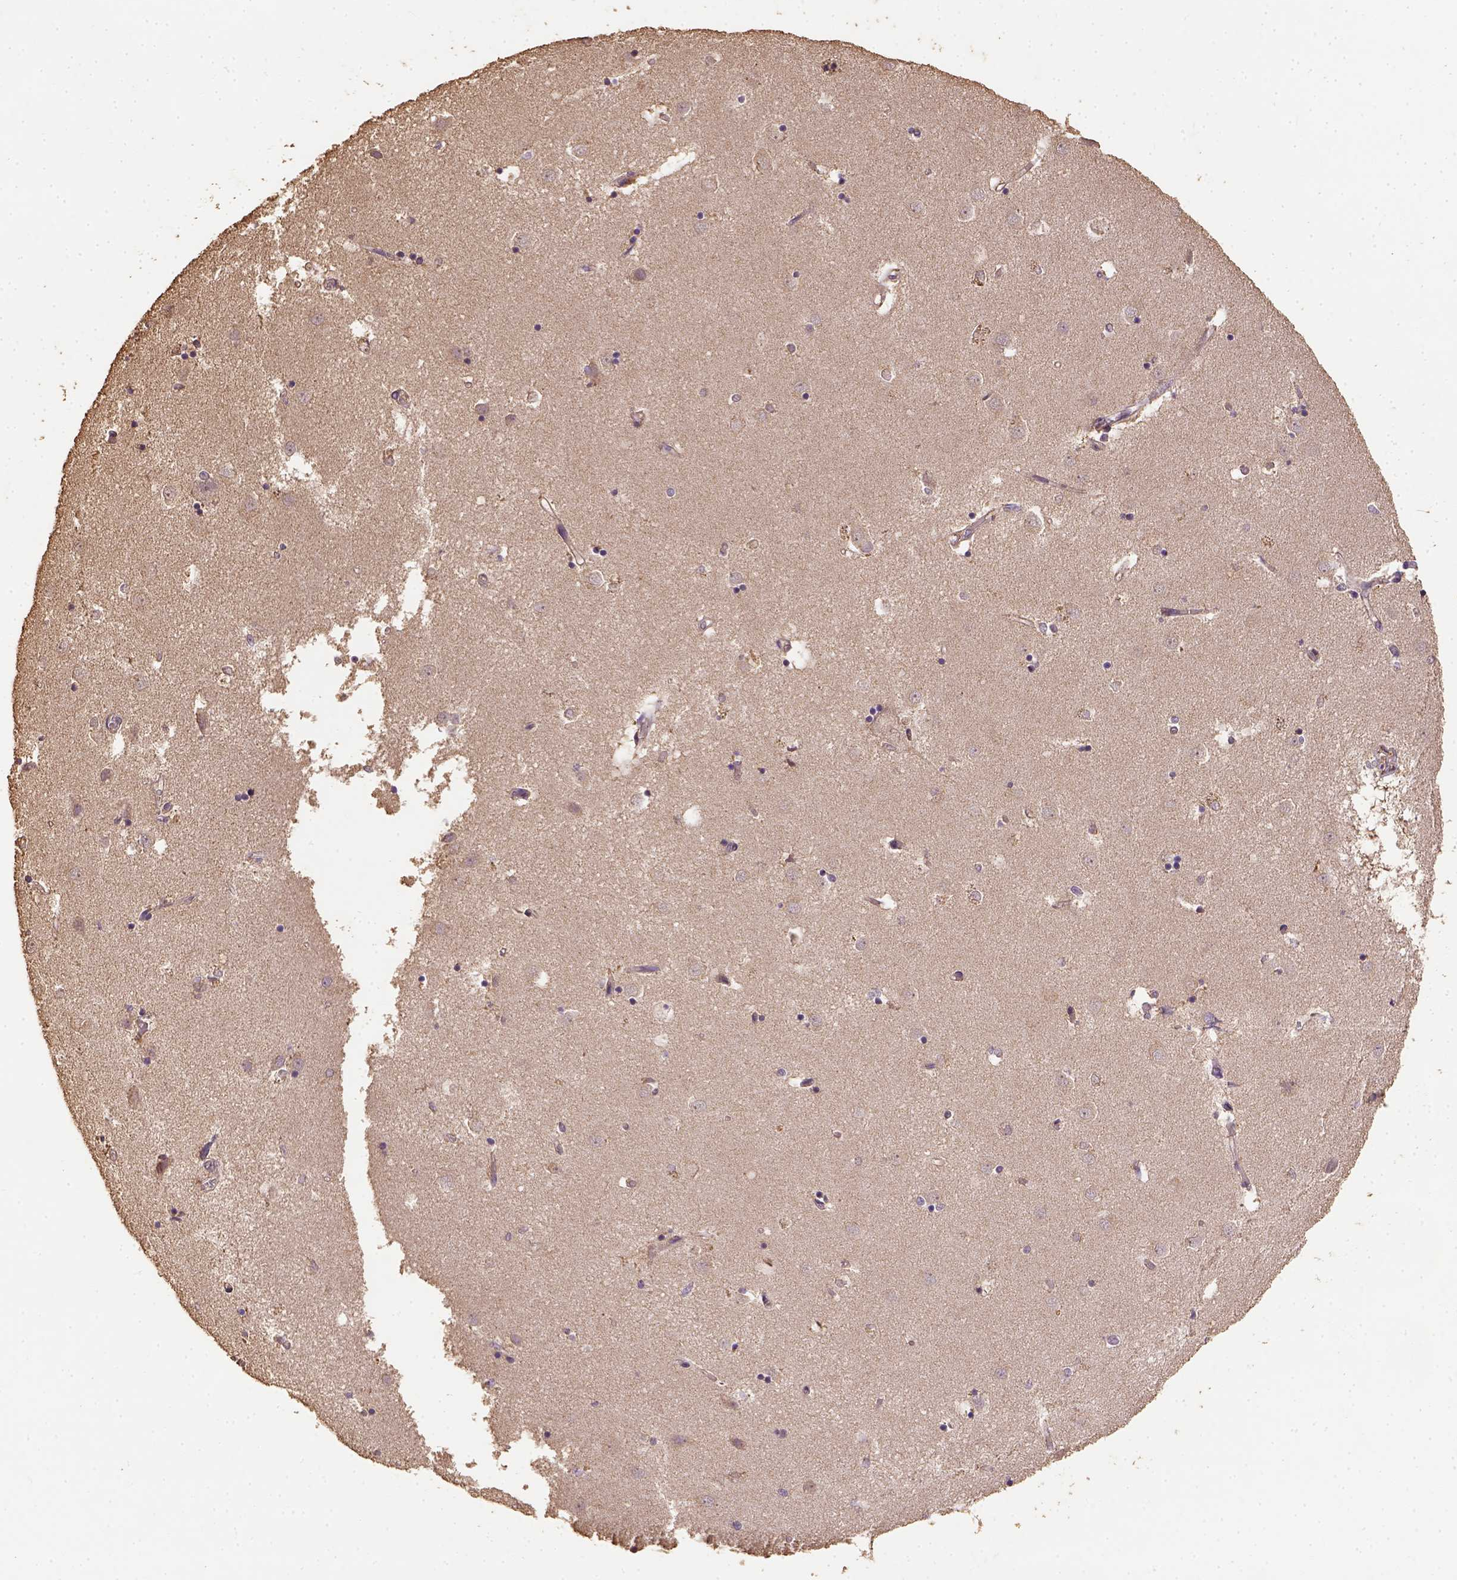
{"staining": {"intensity": "negative", "quantity": "none", "location": "none"}, "tissue": "caudate", "cell_type": "Glial cells", "image_type": "normal", "snomed": [{"axis": "morphology", "description": "Normal tissue, NOS"}, {"axis": "topography", "description": "Lateral ventricle wall"}], "caption": "The photomicrograph shows no significant staining in glial cells of caudate.", "gene": "ATP1B3", "patient": {"sex": "male", "age": 54}}